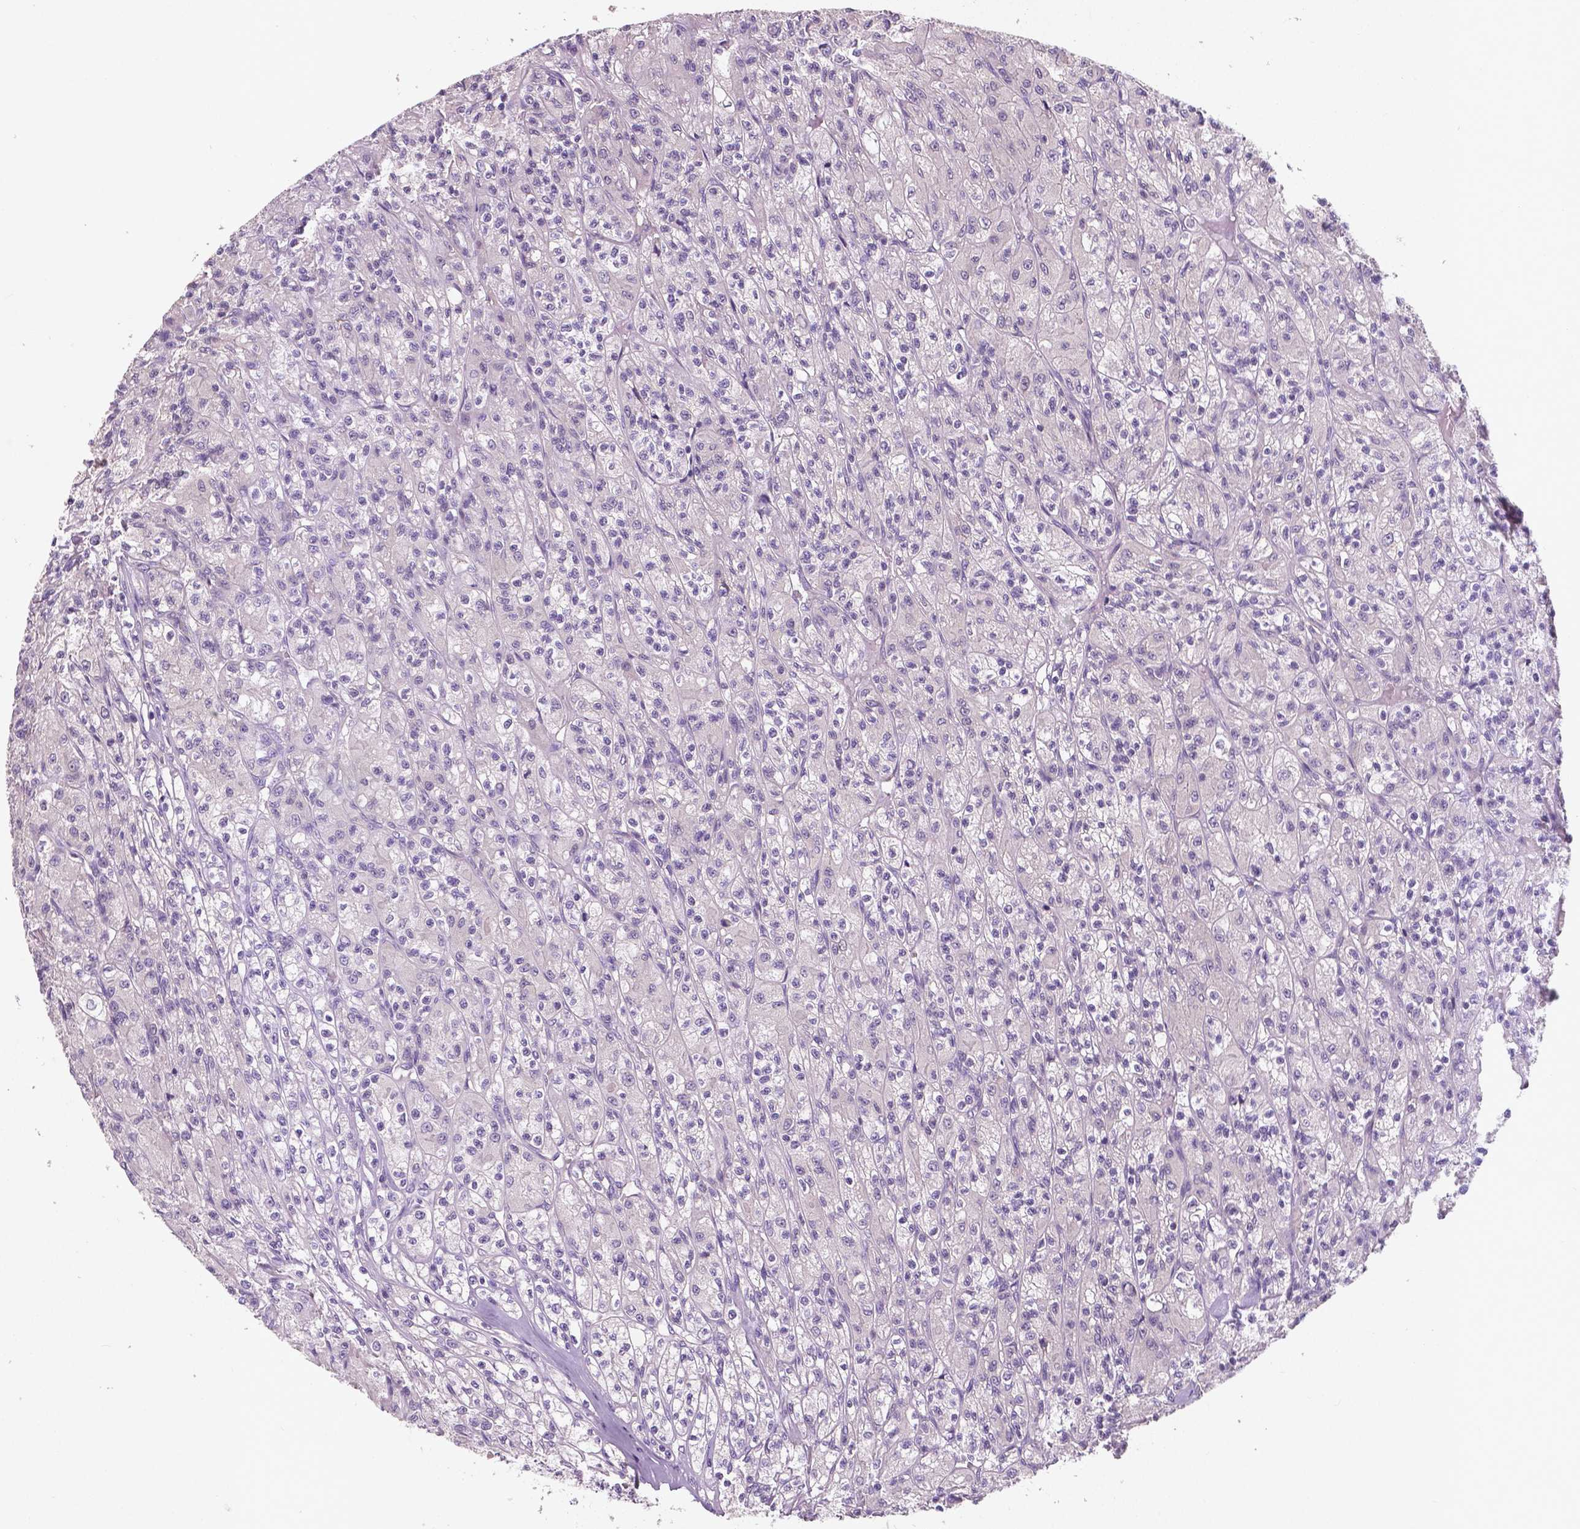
{"staining": {"intensity": "negative", "quantity": "none", "location": "none"}, "tissue": "renal cancer", "cell_type": "Tumor cells", "image_type": "cancer", "snomed": [{"axis": "morphology", "description": "Adenocarcinoma, NOS"}, {"axis": "topography", "description": "Kidney"}], "caption": "Adenocarcinoma (renal) stained for a protein using immunohistochemistry demonstrates no positivity tumor cells.", "gene": "LSM14B", "patient": {"sex": "female", "age": 70}}